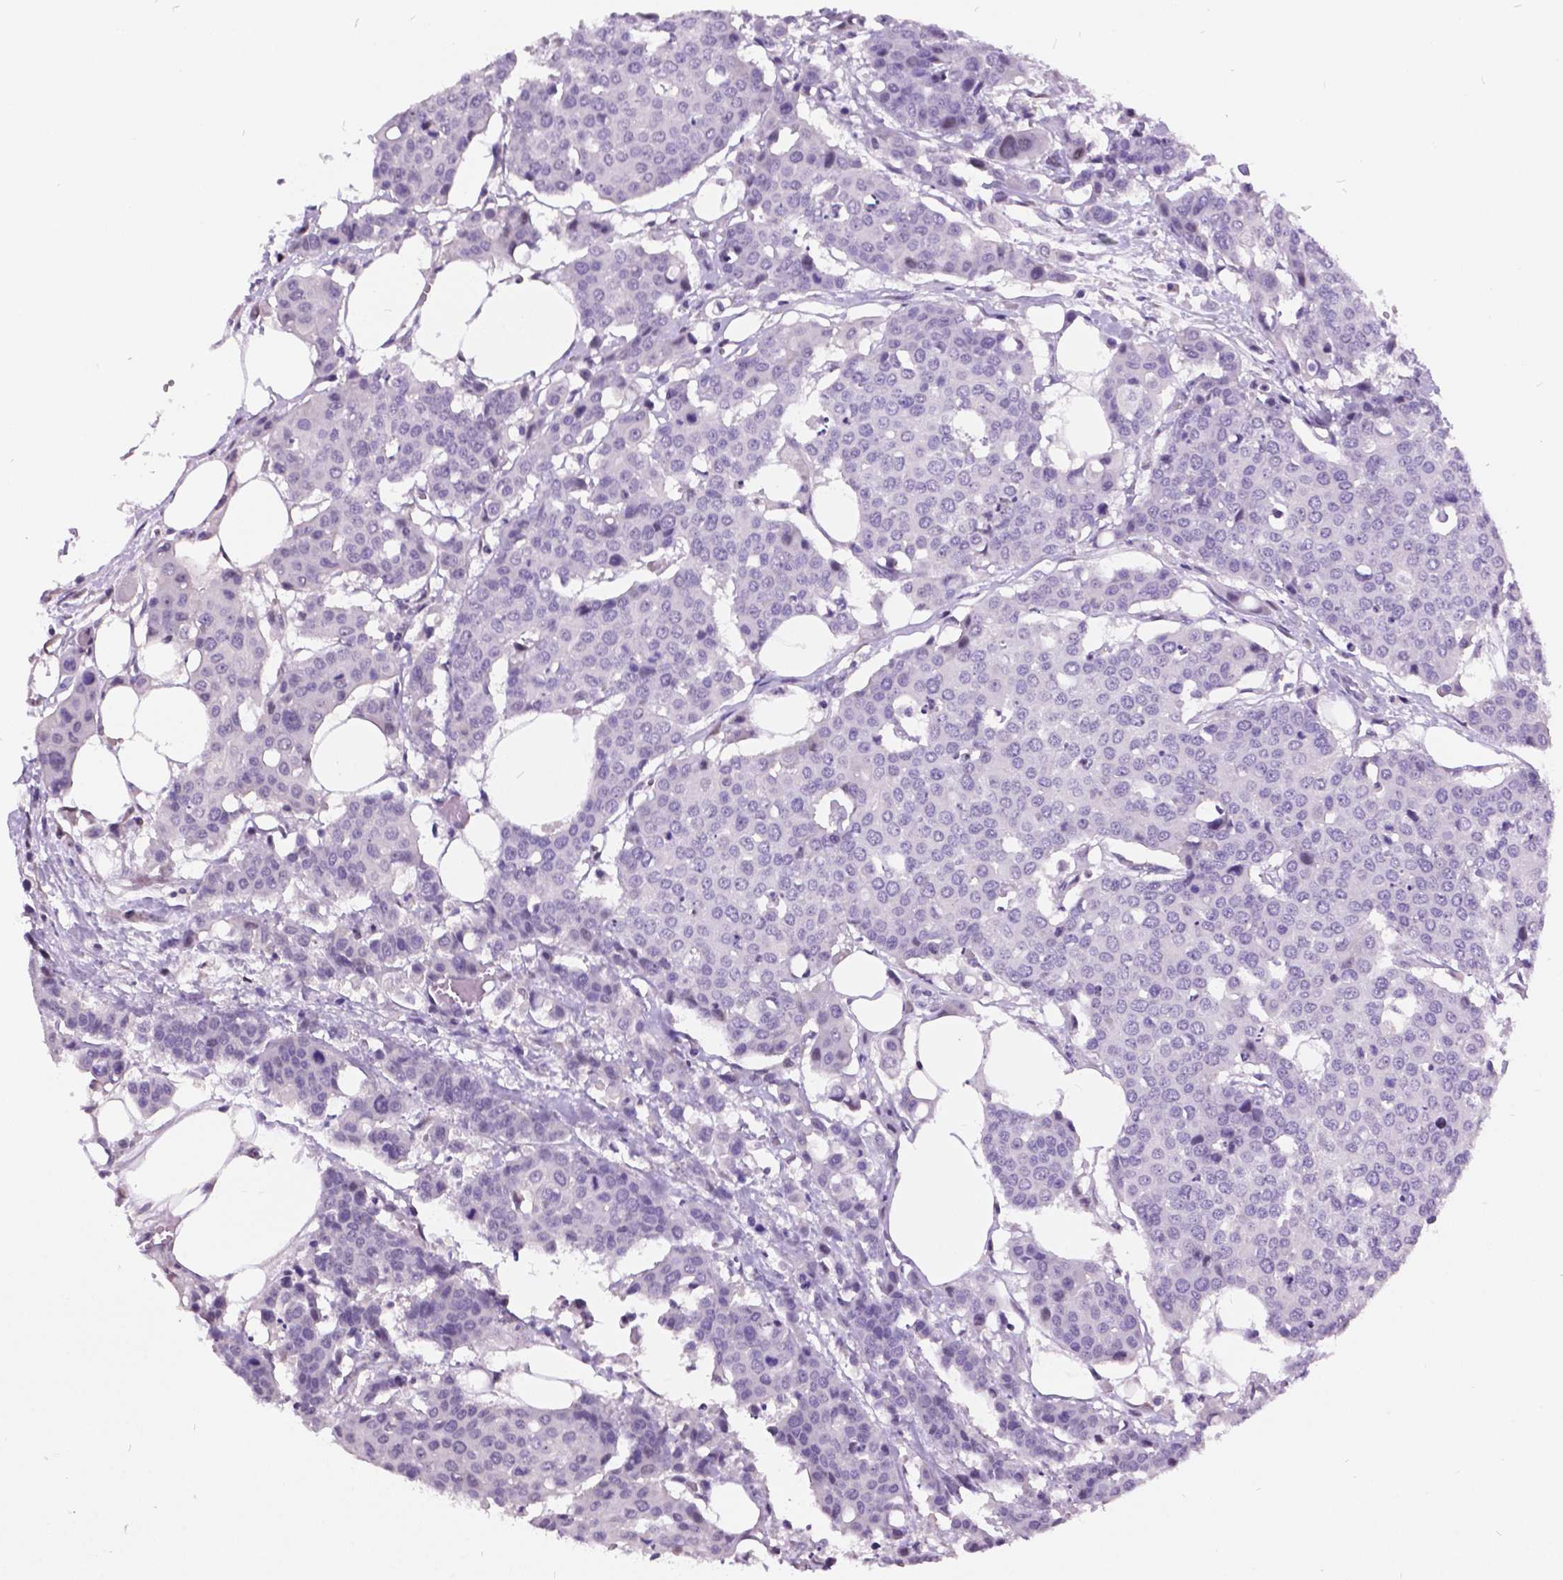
{"staining": {"intensity": "negative", "quantity": "none", "location": "none"}, "tissue": "carcinoid", "cell_type": "Tumor cells", "image_type": "cancer", "snomed": [{"axis": "morphology", "description": "Carcinoid, malignant, NOS"}, {"axis": "topography", "description": "Colon"}], "caption": "Immunohistochemistry (IHC) image of human carcinoid (malignant) stained for a protein (brown), which demonstrates no expression in tumor cells. (Stains: DAB immunohistochemistry (IHC) with hematoxylin counter stain, Microscopy: brightfield microscopy at high magnification).", "gene": "DPF3", "patient": {"sex": "male", "age": 81}}